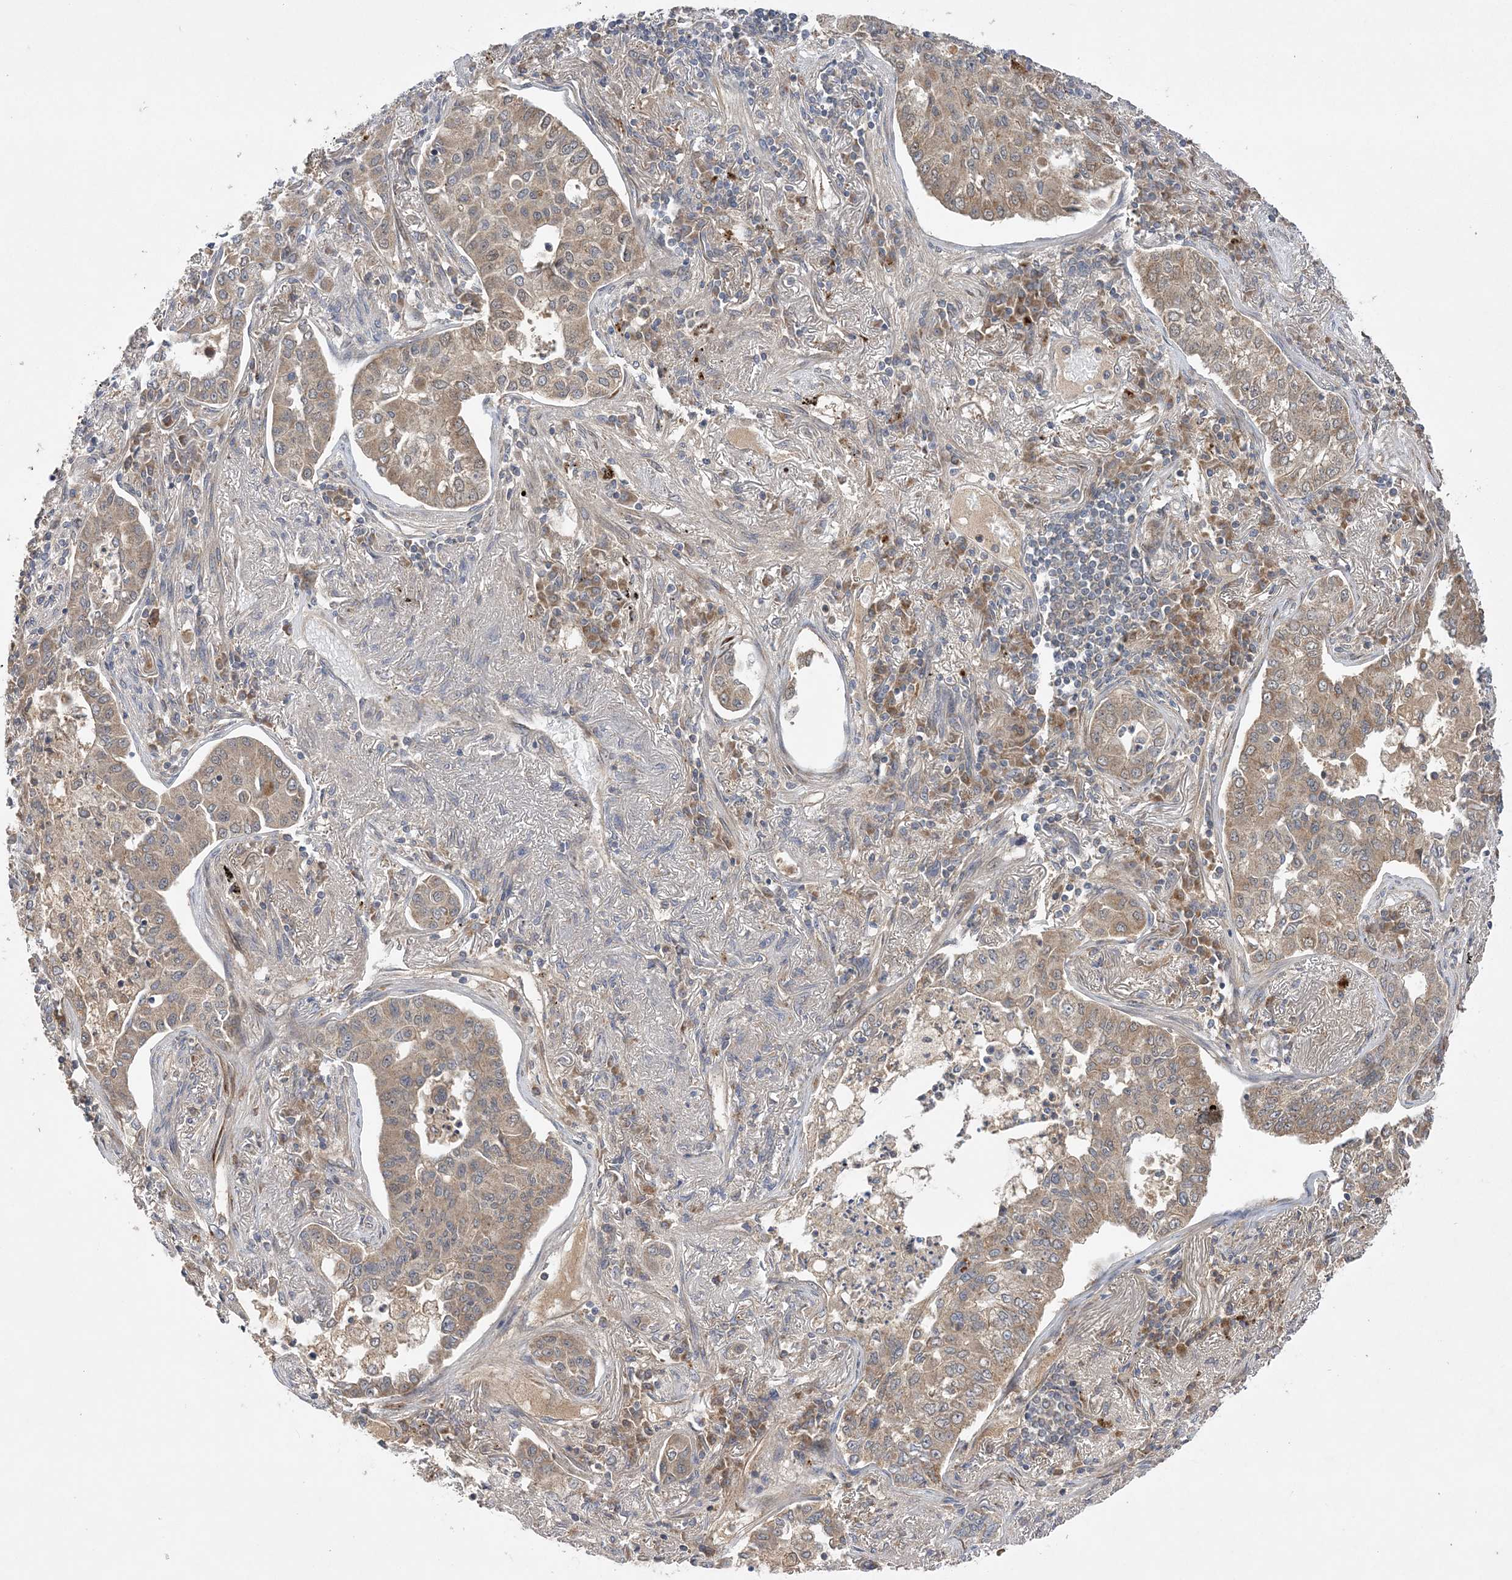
{"staining": {"intensity": "weak", "quantity": ">75%", "location": "cytoplasmic/membranous"}, "tissue": "lung cancer", "cell_type": "Tumor cells", "image_type": "cancer", "snomed": [{"axis": "morphology", "description": "Adenocarcinoma, NOS"}, {"axis": "topography", "description": "Lung"}], "caption": "IHC (DAB) staining of human lung cancer (adenocarcinoma) shows weak cytoplasmic/membranous protein staining in about >75% of tumor cells. Immunohistochemistry (ihc) stains the protein in brown and the nuclei are stained blue.", "gene": "MMADHC", "patient": {"sex": "male", "age": 49}}